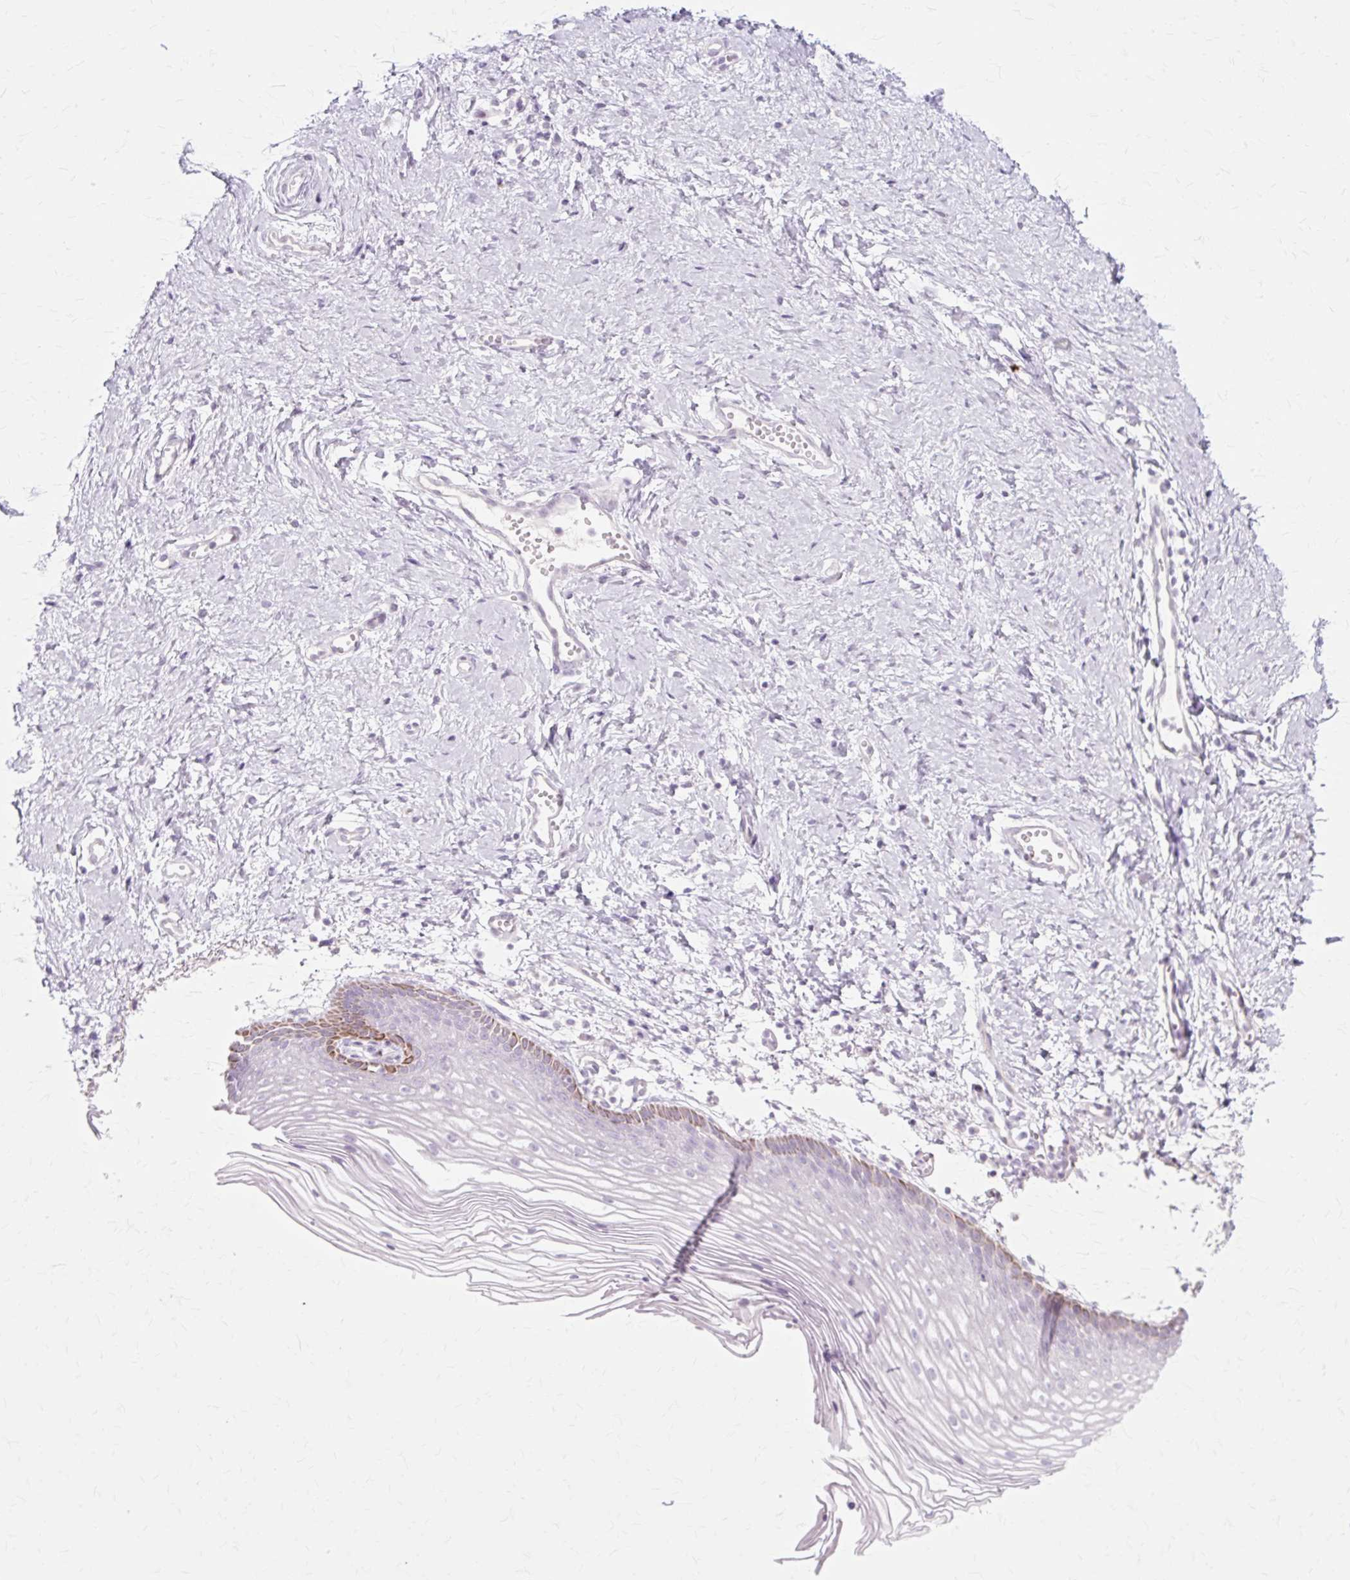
{"staining": {"intensity": "strong", "quantity": "<25%", "location": "cytoplasmic/membranous"}, "tissue": "vagina", "cell_type": "Squamous epithelial cells", "image_type": "normal", "snomed": [{"axis": "morphology", "description": "Normal tissue, NOS"}, {"axis": "topography", "description": "Vagina"}], "caption": "A high-resolution micrograph shows immunohistochemistry staining of normal vagina, which reveals strong cytoplasmic/membranous expression in about <25% of squamous epithelial cells. (DAB IHC with brightfield microscopy, high magnification).", "gene": "IRX2", "patient": {"sex": "female", "age": 56}}